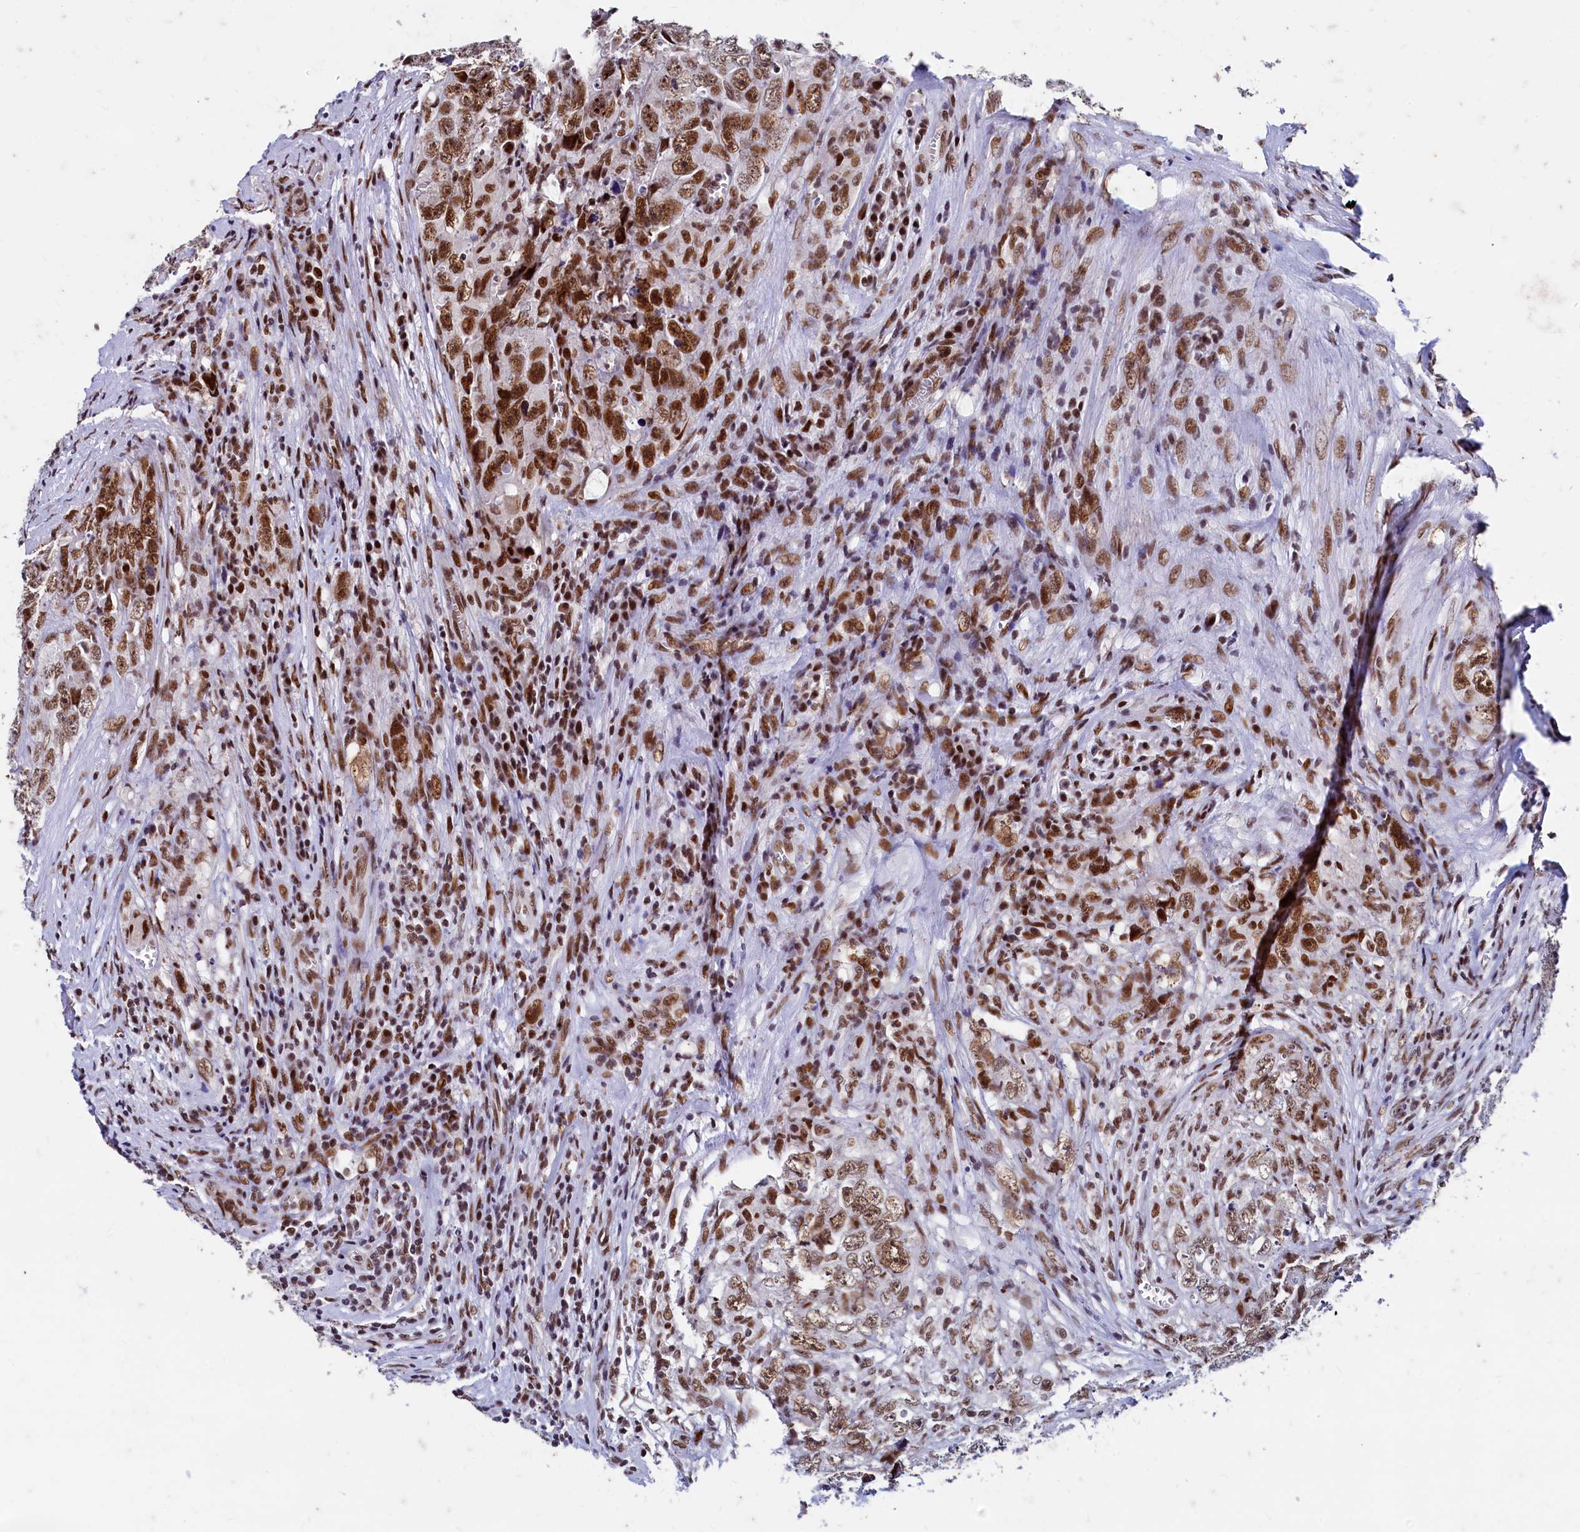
{"staining": {"intensity": "moderate", "quantity": ">75%", "location": "nuclear"}, "tissue": "testis cancer", "cell_type": "Tumor cells", "image_type": "cancer", "snomed": [{"axis": "morphology", "description": "Seminoma, NOS"}, {"axis": "morphology", "description": "Carcinoma, Embryonal, NOS"}, {"axis": "topography", "description": "Testis"}], "caption": "Human embryonal carcinoma (testis) stained with a brown dye demonstrates moderate nuclear positive positivity in approximately >75% of tumor cells.", "gene": "CPSF7", "patient": {"sex": "male", "age": 43}}